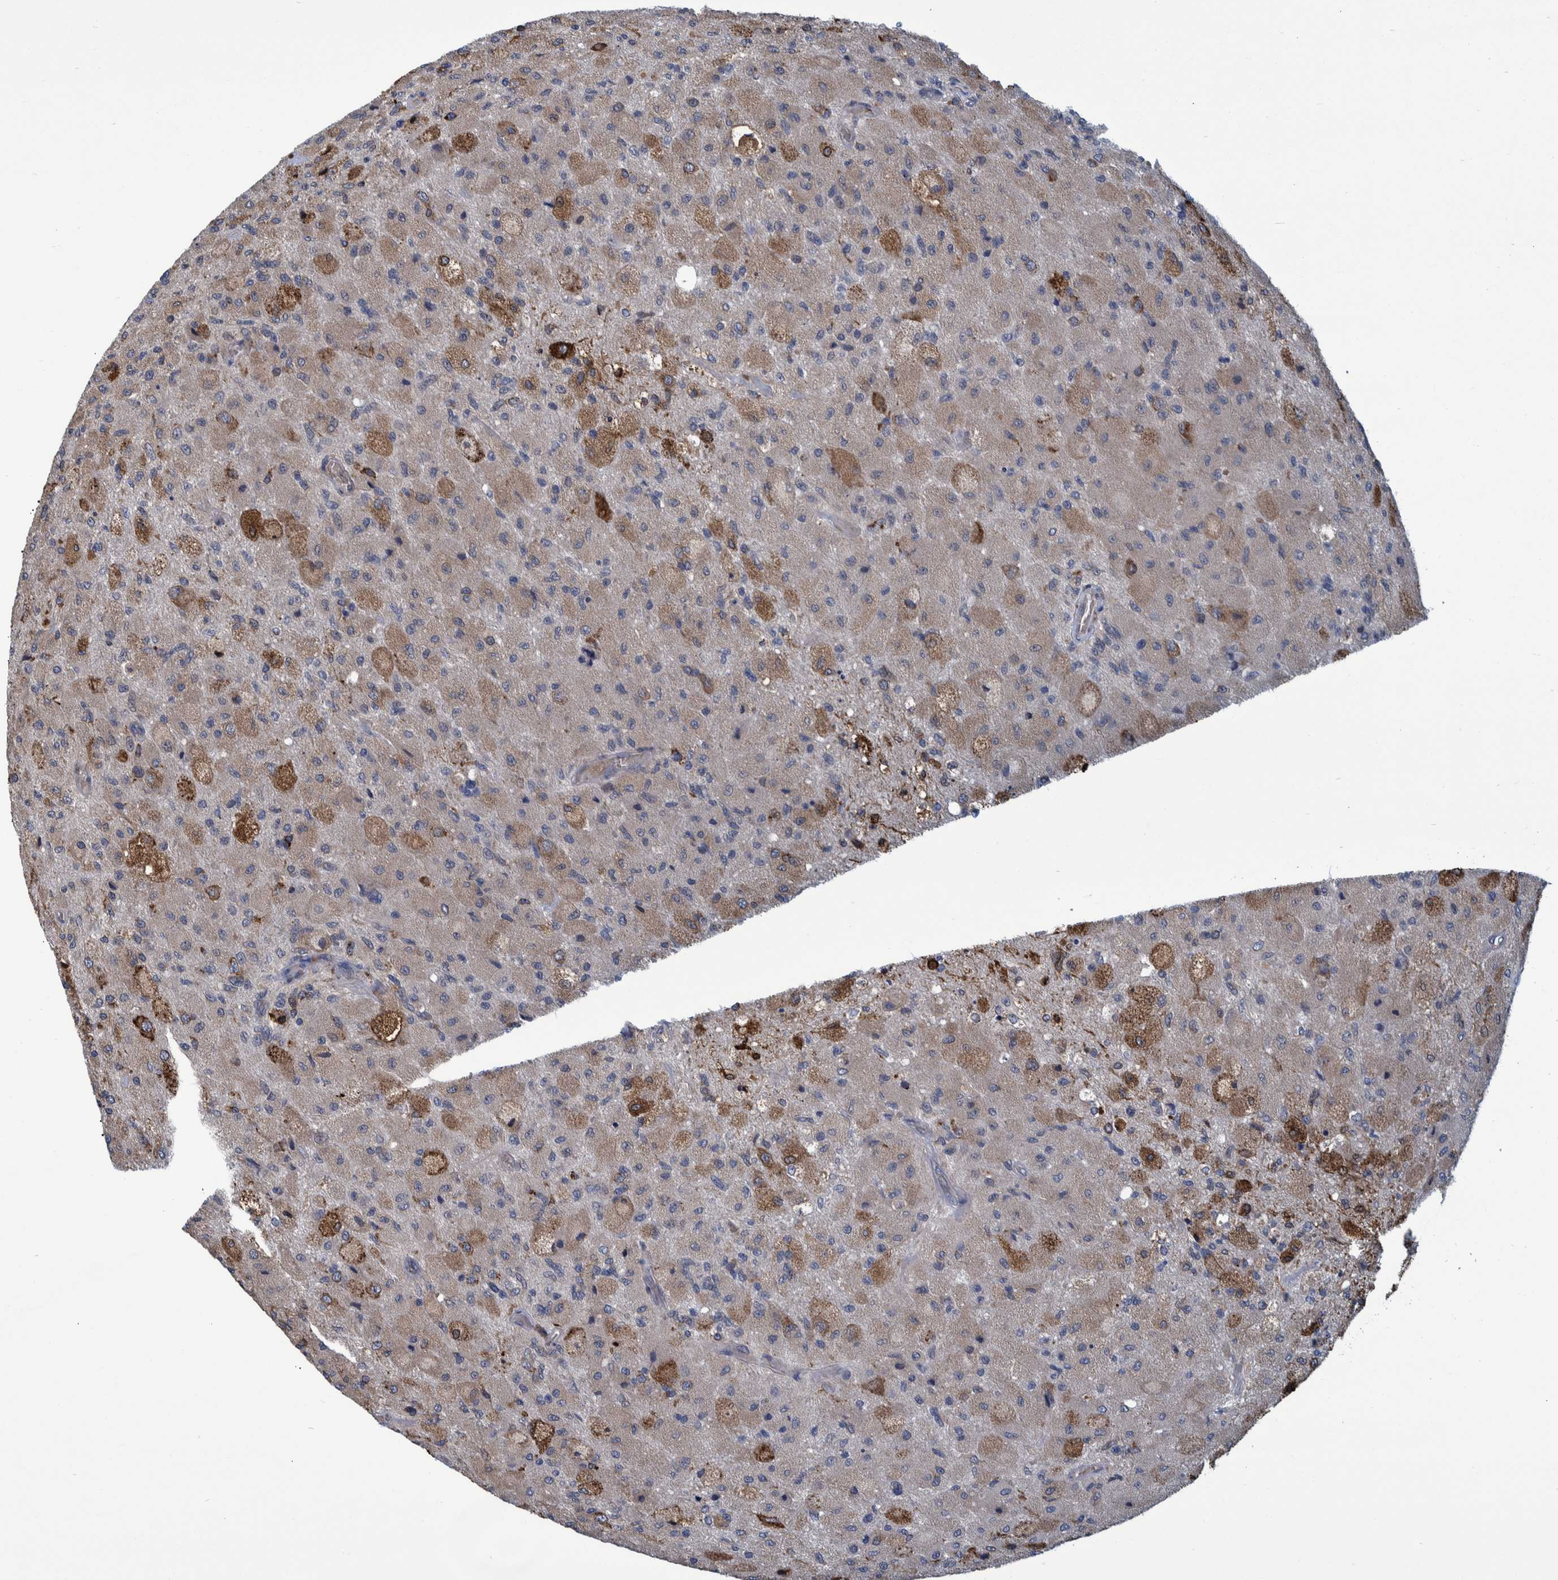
{"staining": {"intensity": "weak", "quantity": ">75%", "location": "cytoplasmic/membranous"}, "tissue": "glioma", "cell_type": "Tumor cells", "image_type": "cancer", "snomed": [{"axis": "morphology", "description": "Normal tissue, NOS"}, {"axis": "morphology", "description": "Glioma, malignant, High grade"}, {"axis": "topography", "description": "Cerebral cortex"}], "caption": "Protein expression analysis of glioma demonstrates weak cytoplasmic/membranous positivity in about >75% of tumor cells. (DAB IHC with brightfield microscopy, high magnification).", "gene": "SPAG5", "patient": {"sex": "male", "age": 77}}